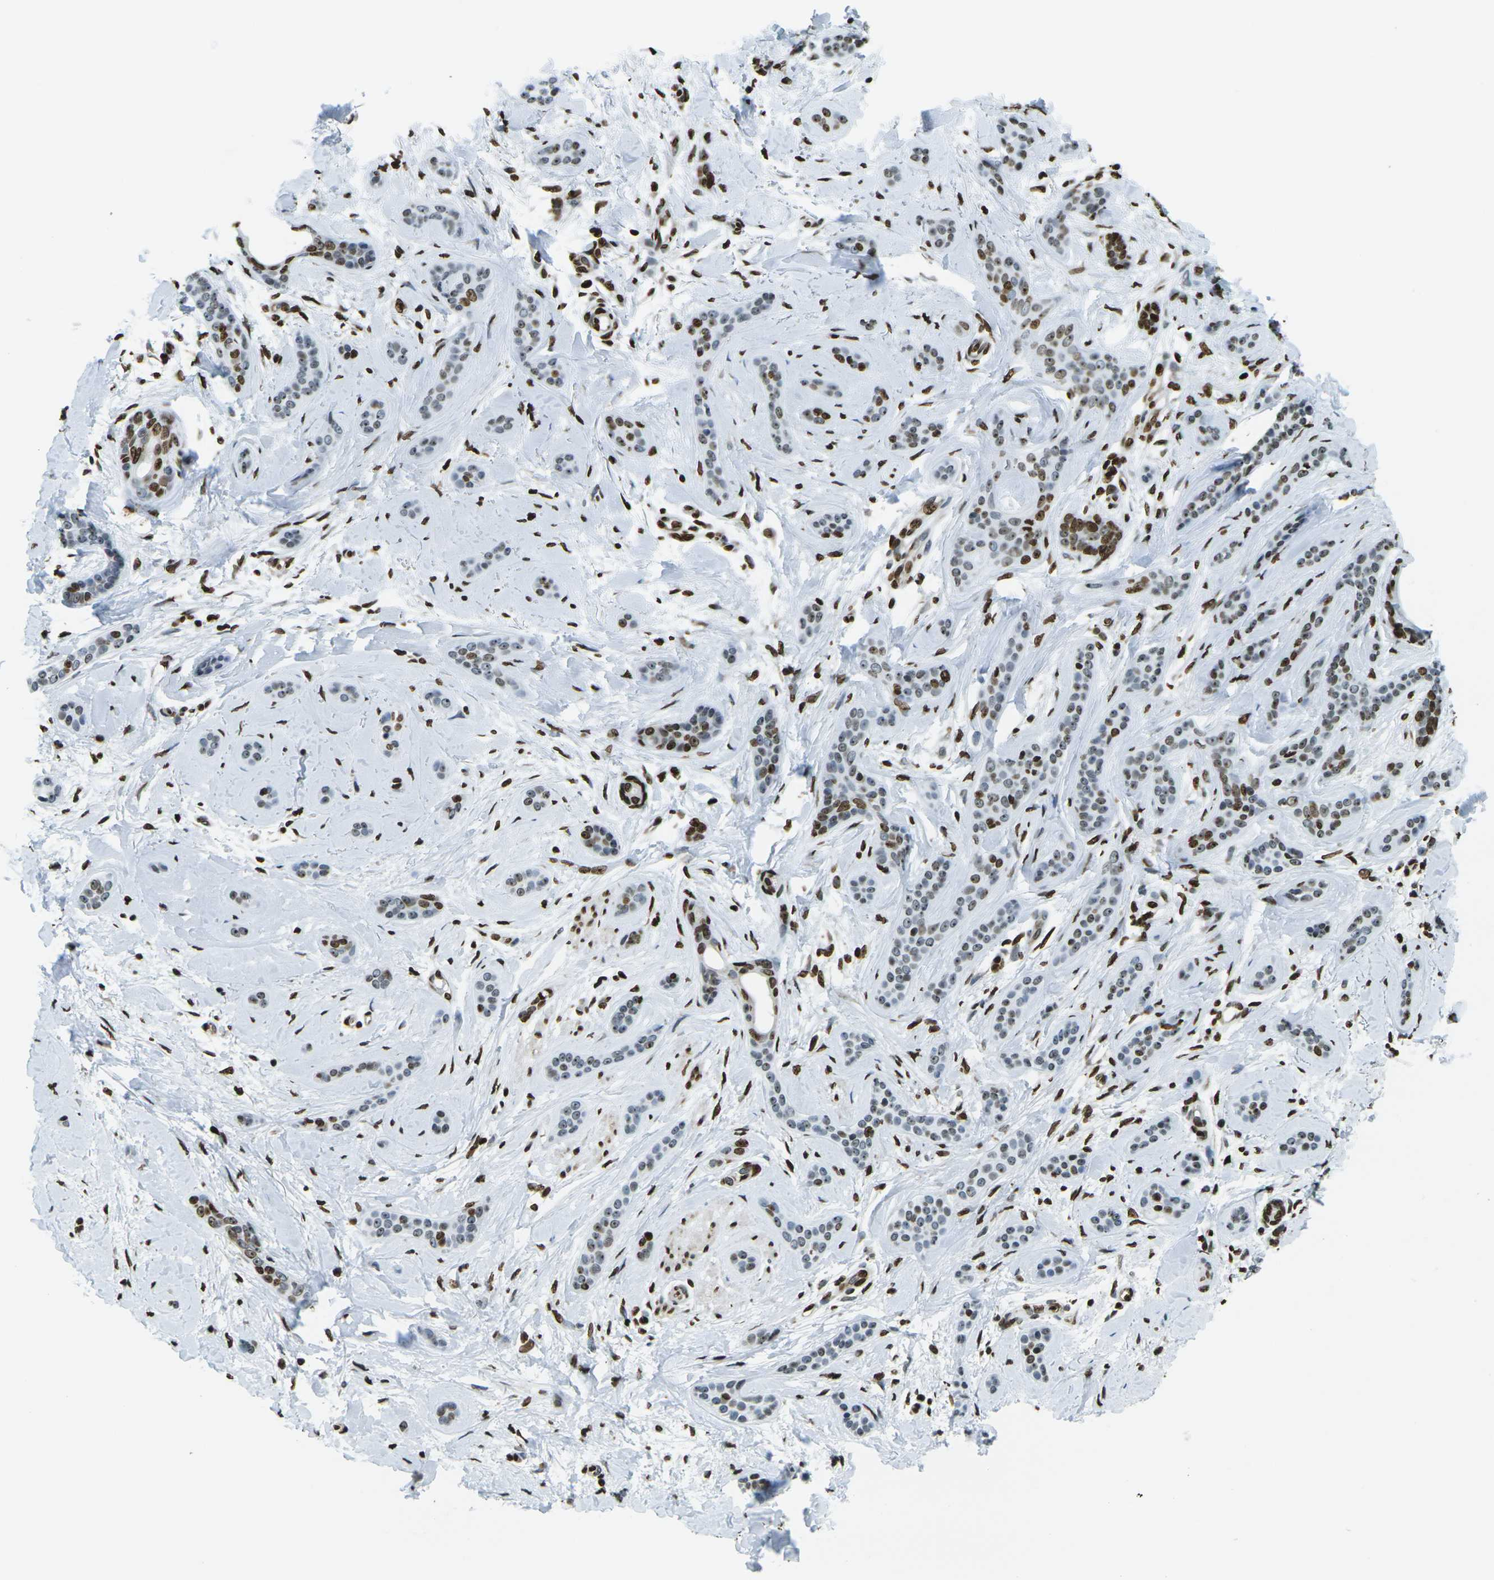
{"staining": {"intensity": "moderate", "quantity": "25%-75%", "location": "nuclear"}, "tissue": "skin cancer", "cell_type": "Tumor cells", "image_type": "cancer", "snomed": [{"axis": "morphology", "description": "Basal cell carcinoma"}, {"axis": "morphology", "description": "Adnexal tumor, benign"}, {"axis": "topography", "description": "Skin"}], "caption": "This micrograph reveals benign adnexal tumor (skin) stained with IHC to label a protein in brown. The nuclear of tumor cells show moderate positivity for the protein. Nuclei are counter-stained blue.", "gene": "H1-2", "patient": {"sex": "female", "age": 42}}